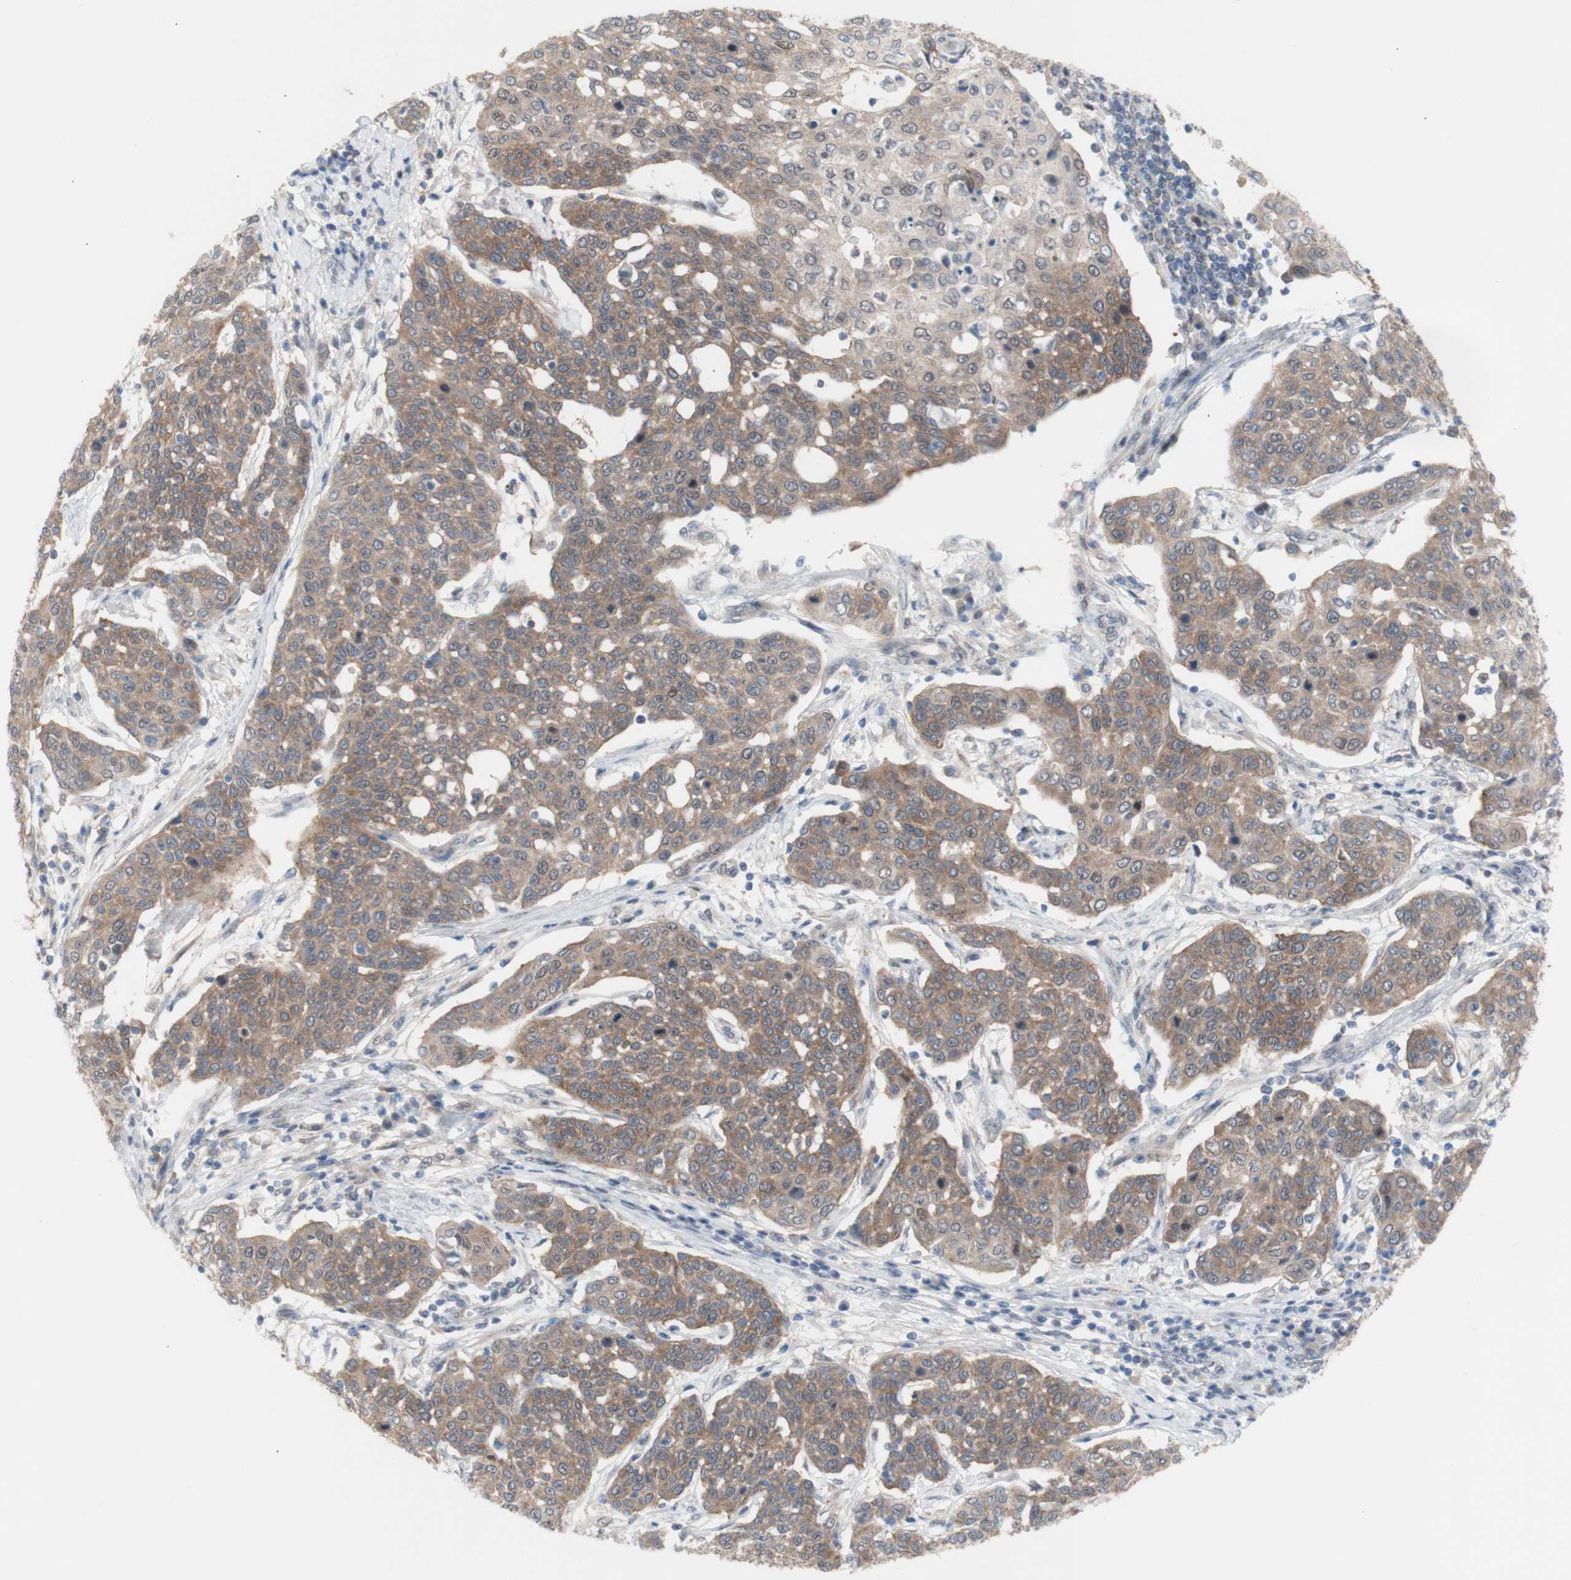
{"staining": {"intensity": "moderate", "quantity": ">75%", "location": "cytoplasmic/membranous"}, "tissue": "cervical cancer", "cell_type": "Tumor cells", "image_type": "cancer", "snomed": [{"axis": "morphology", "description": "Squamous cell carcinoma, NOS"}, {"axis": "topography", "description": "Cervix"}], "caption": "A brown stain labels moderate cytoplasmic/membranous staining of a protein in cervical cancer tumor cells.", "gene": "PRMT5", "patient": {"sex": "female", "age": 34}}